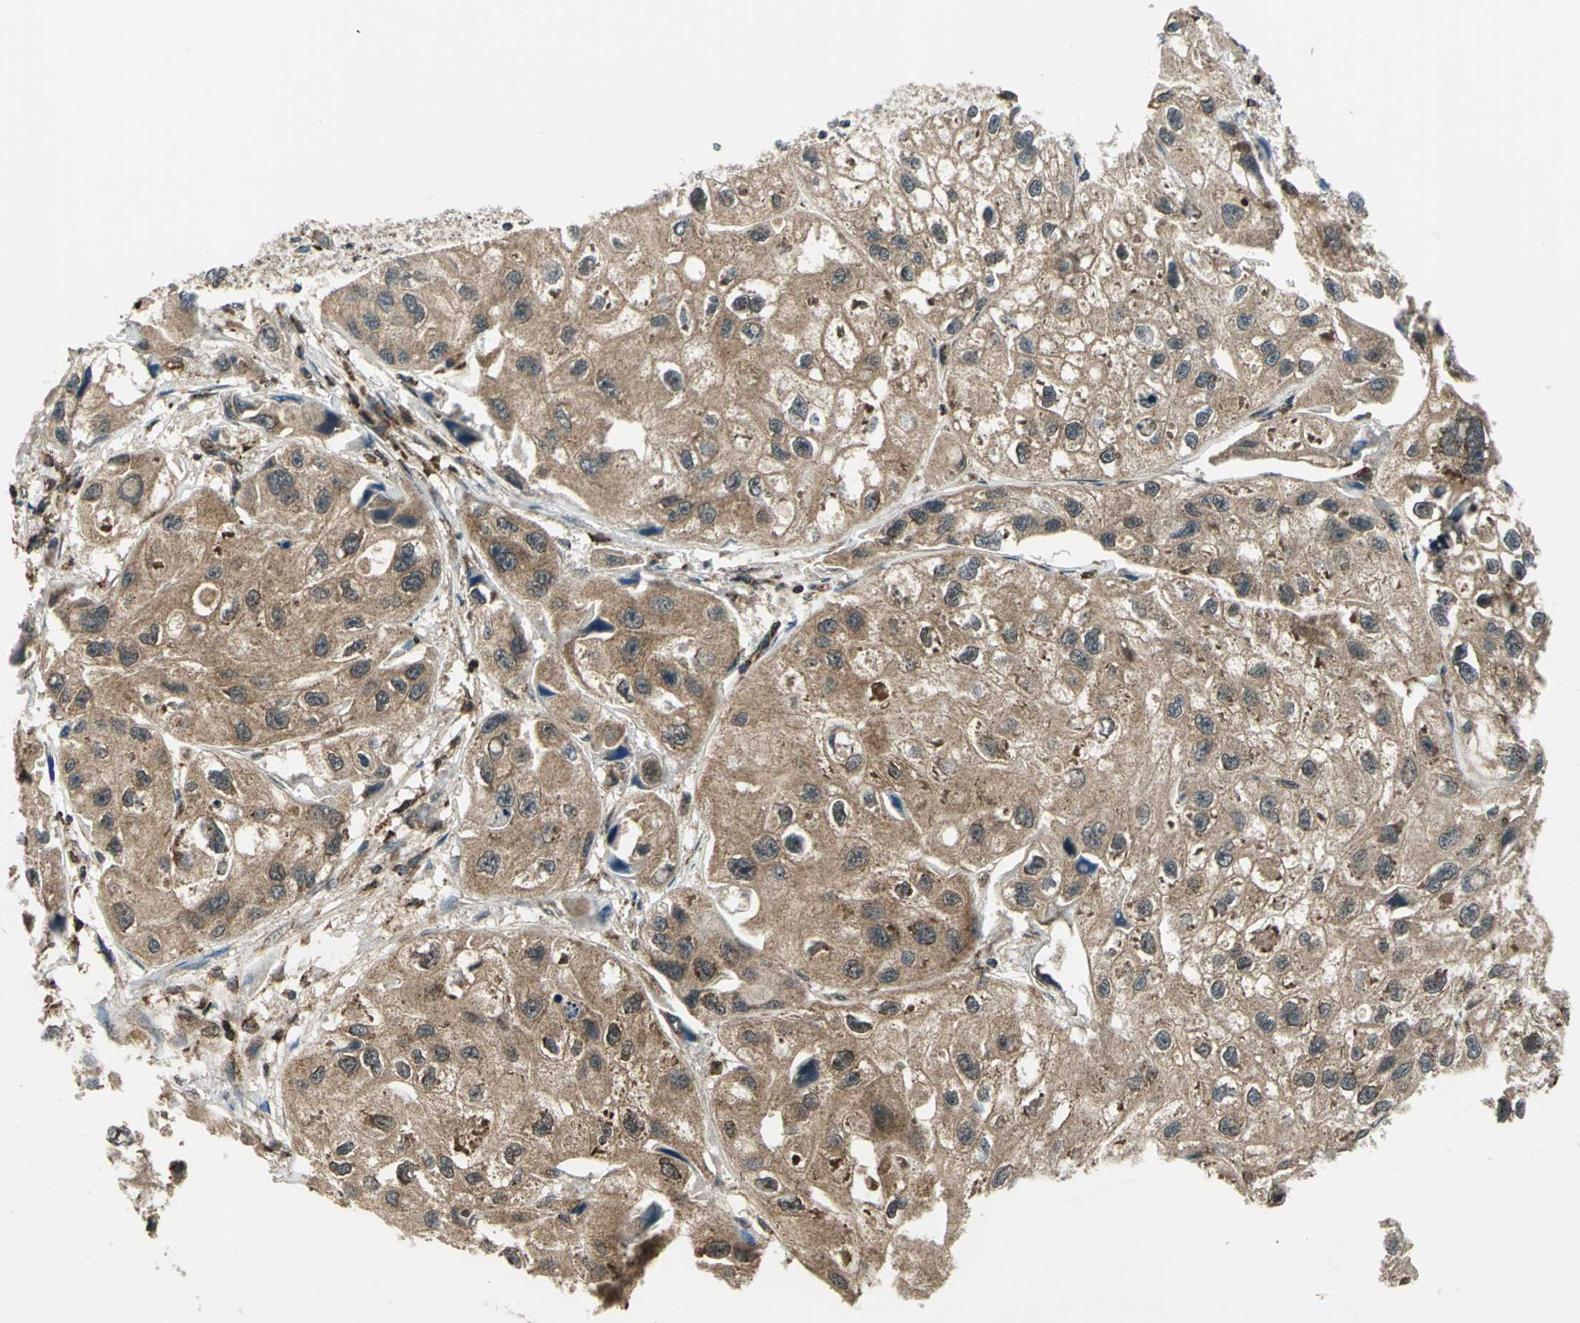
{"staining": {"intensity": "moderate", "quantity": ">75%", "location": "cytoplasmic/membranous"}, "tissue": "urothelial cancer", "cell_type": "Tumor cells", "image_type": "cancer", "snomed": [{"axis": "morphology", "description": "Urothelial carcinoma, High grade"}, {"axis": "topography", "description": "Urinary bladder"}], "caption": "The image displays a brown stain indicating the presence of a protein in the cytoplasmic/membranous of tumor cells in urothelial cancer.", "gene": "NUDT2", "patient": {"sex": "female", "age": 64}}